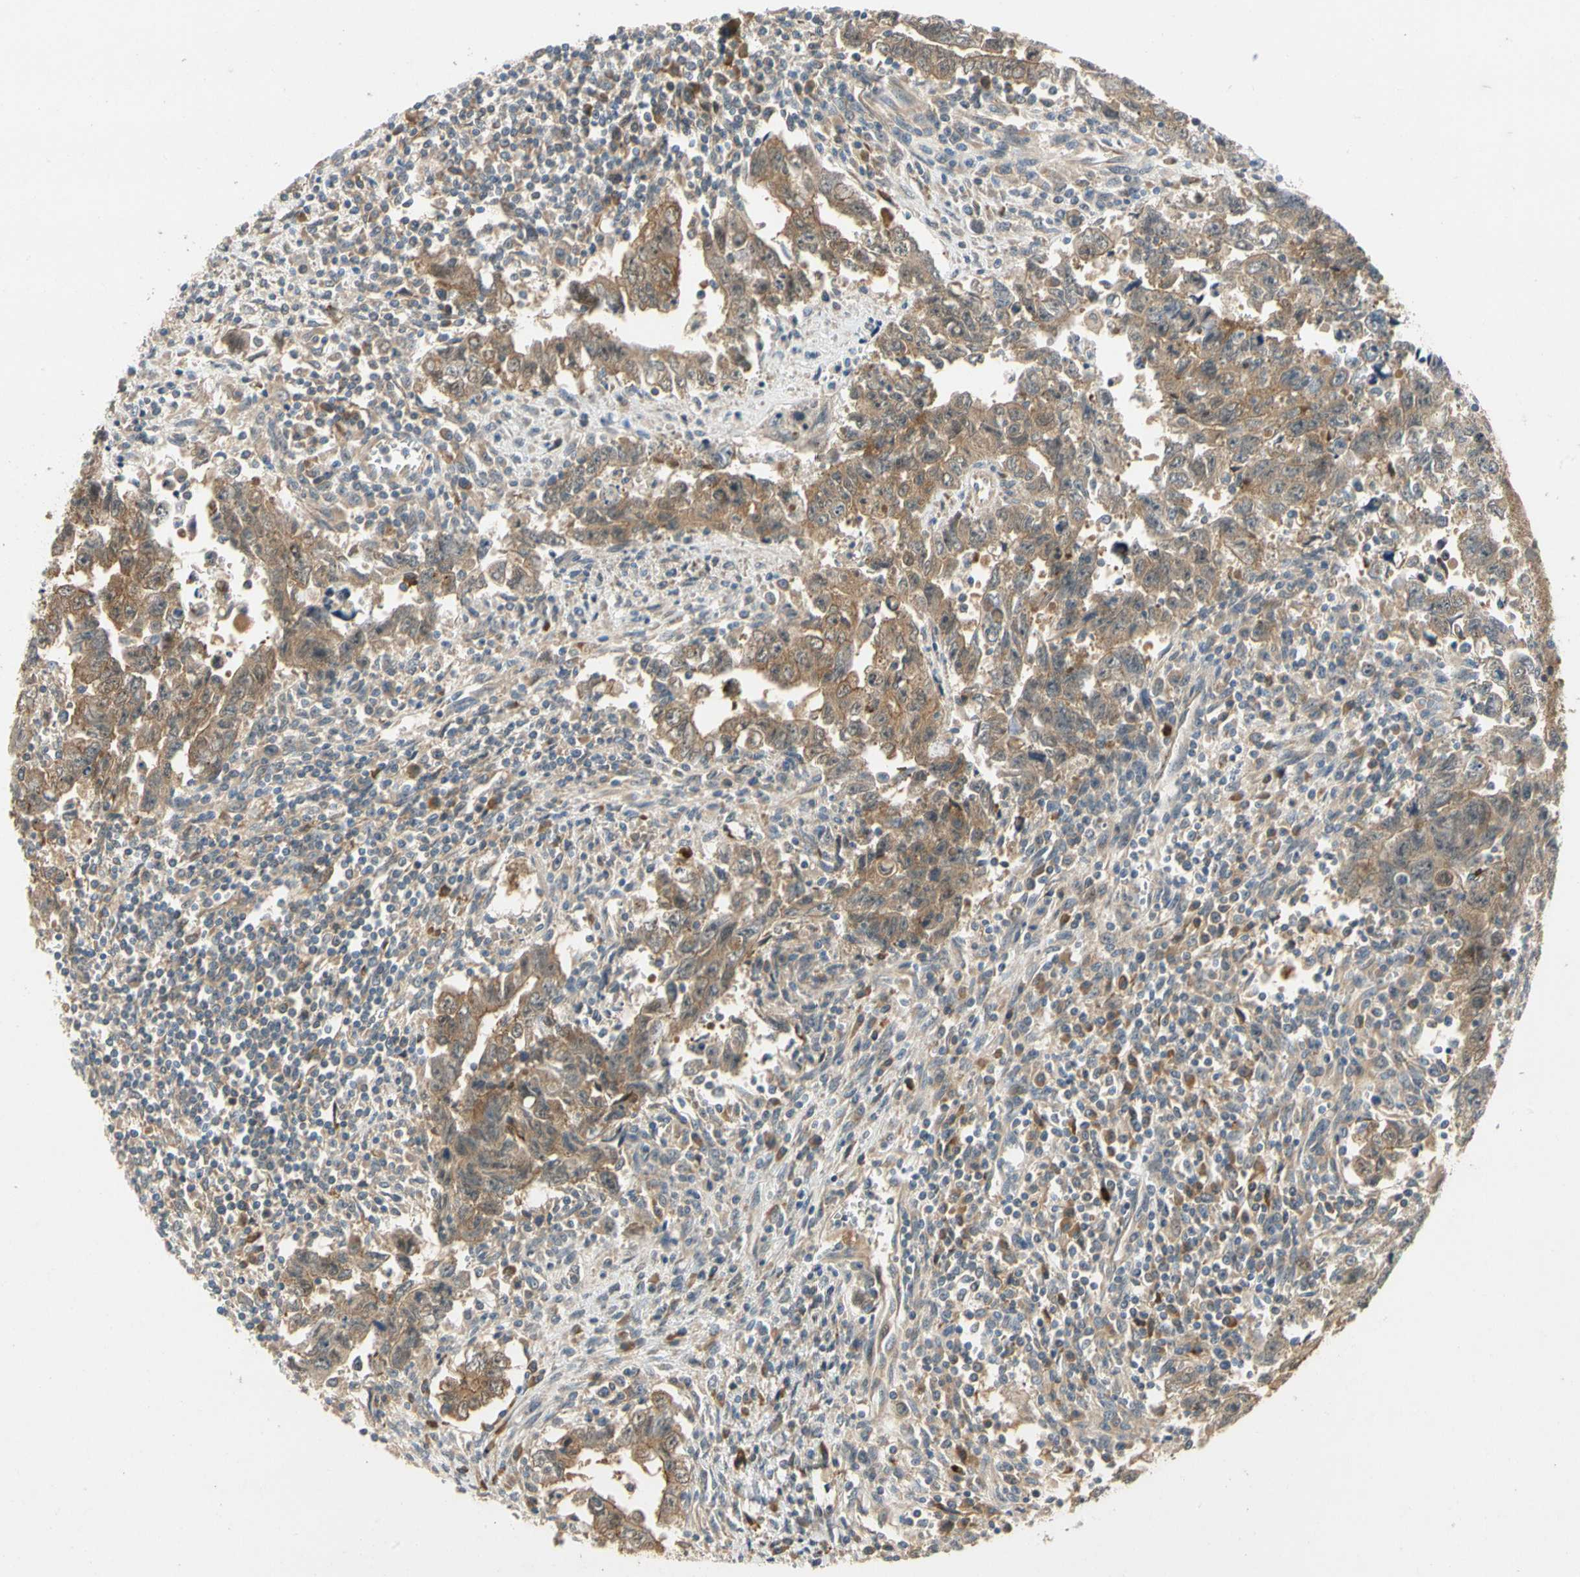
{"staining": {"intensity": "moderate", "quantity": ">75%", "location": "cytoplasmic/membranous"}, "tissue": "testis cancer", "cell_type": "Tumor cells", "image_type": "cancer", "snomed": [{"axis": "morphology", "description": "Carcinoma, Embryonal, NOS"}, {"axis": "topography", "description": "Testis"}], "caption": "Protein staining of testis embryonal carcinoma tissue displays moderate cytoplasmic/membranous positivity in about >75% of tumor cells.", "gene": "TDRP", "patient": {"sex": "male", "age": 28}}